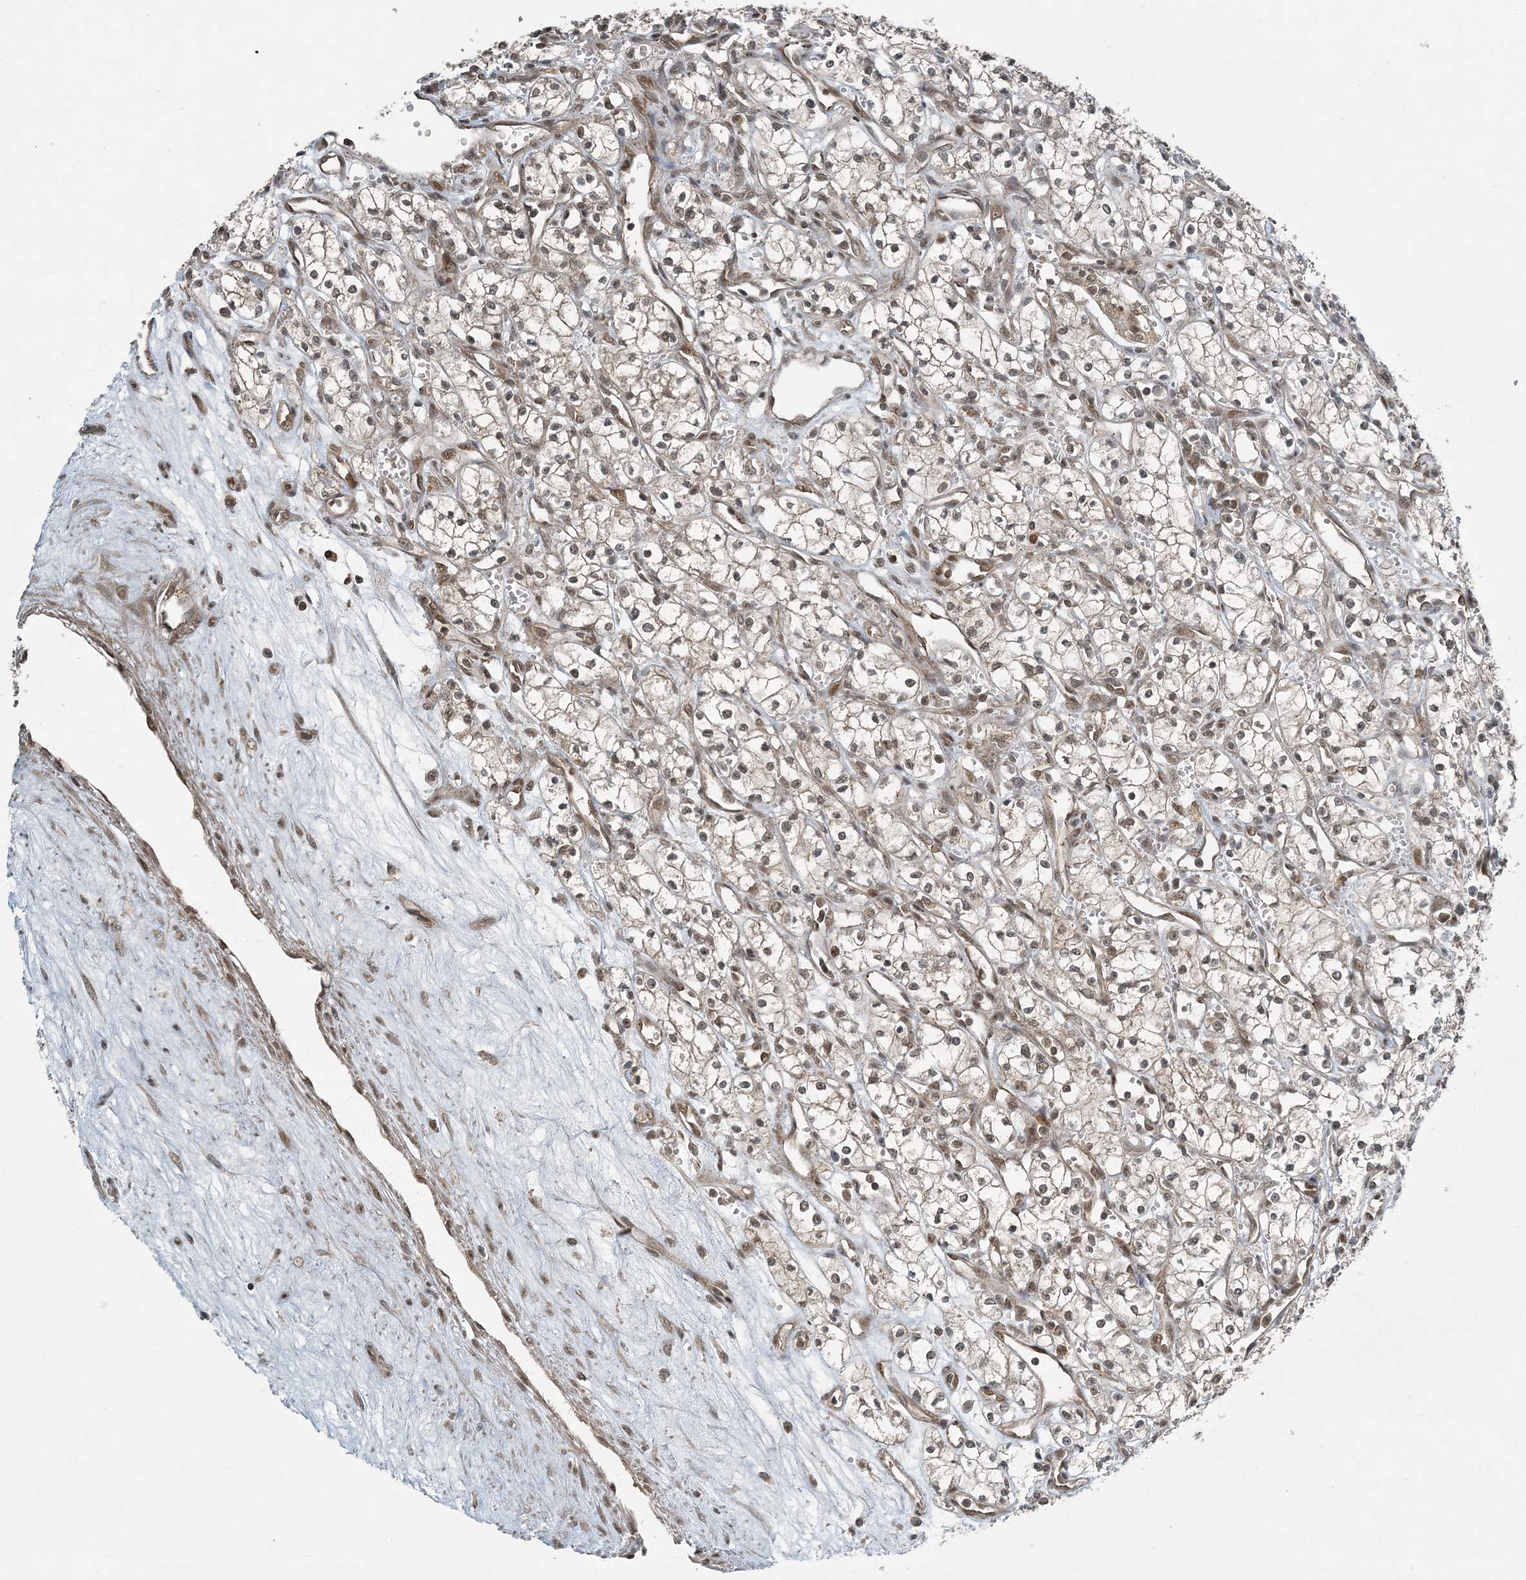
{"staining": {"intensity": "moderate", "quantity": ">75%", "location": "nuclear"}, "tissue": "renal cancer", "cell_type": "Tumor cells", "image_type": "cancer", "snomed": [{"axis": "morphology", "description": "Adenocarcinoma, NOS"}, {"axis": "topography", "description": "Kidney"}], "caption": "DAB (3,3'-diaminobenzidine) immunohistochemical staining of human adenocarcinoma (renal) shows moderate nuclear protein positivity in about >75% of tumor cells.", "gene": "COPS7B", "patient": {"sex": "male", "age": 59}}